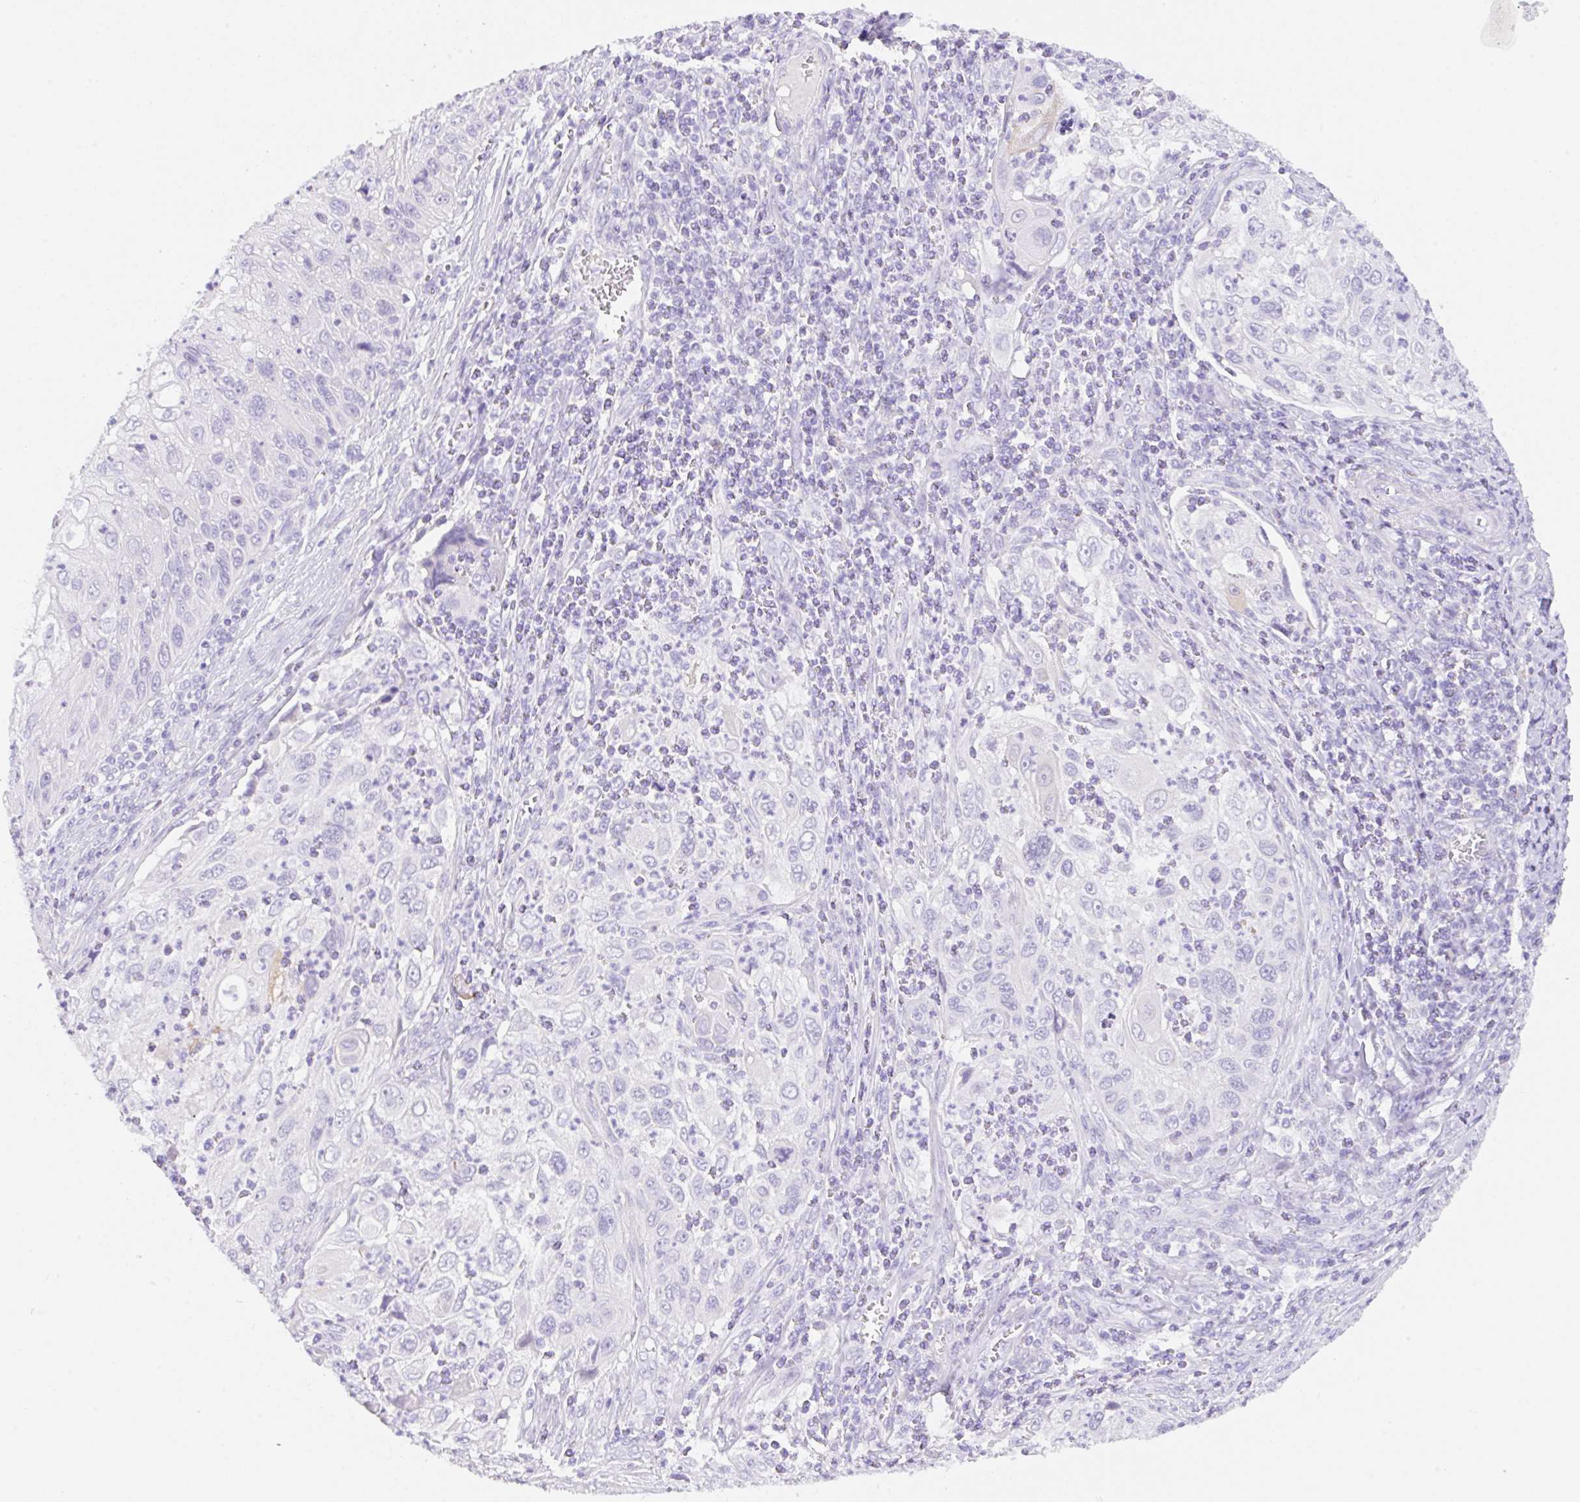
{"staining": {"intensity": "negative", "quantity": "none", "location": "none"}, "tissue": "cervical cancer", "cell_type": "Tumor cells", "image_type": "cancer", "snomed": [{"axis": "morphology", "description": "Squamous cell carcinoma, NOS"}, {"axis": "topography", "description": "Cervix"}], "caption": "Photomicrograph shows no significant protein staining in tumor cells of squamous cell carcinoma (cervical).", "gene": "KLK8", "patient": {"sex": "female", "age": 70}}